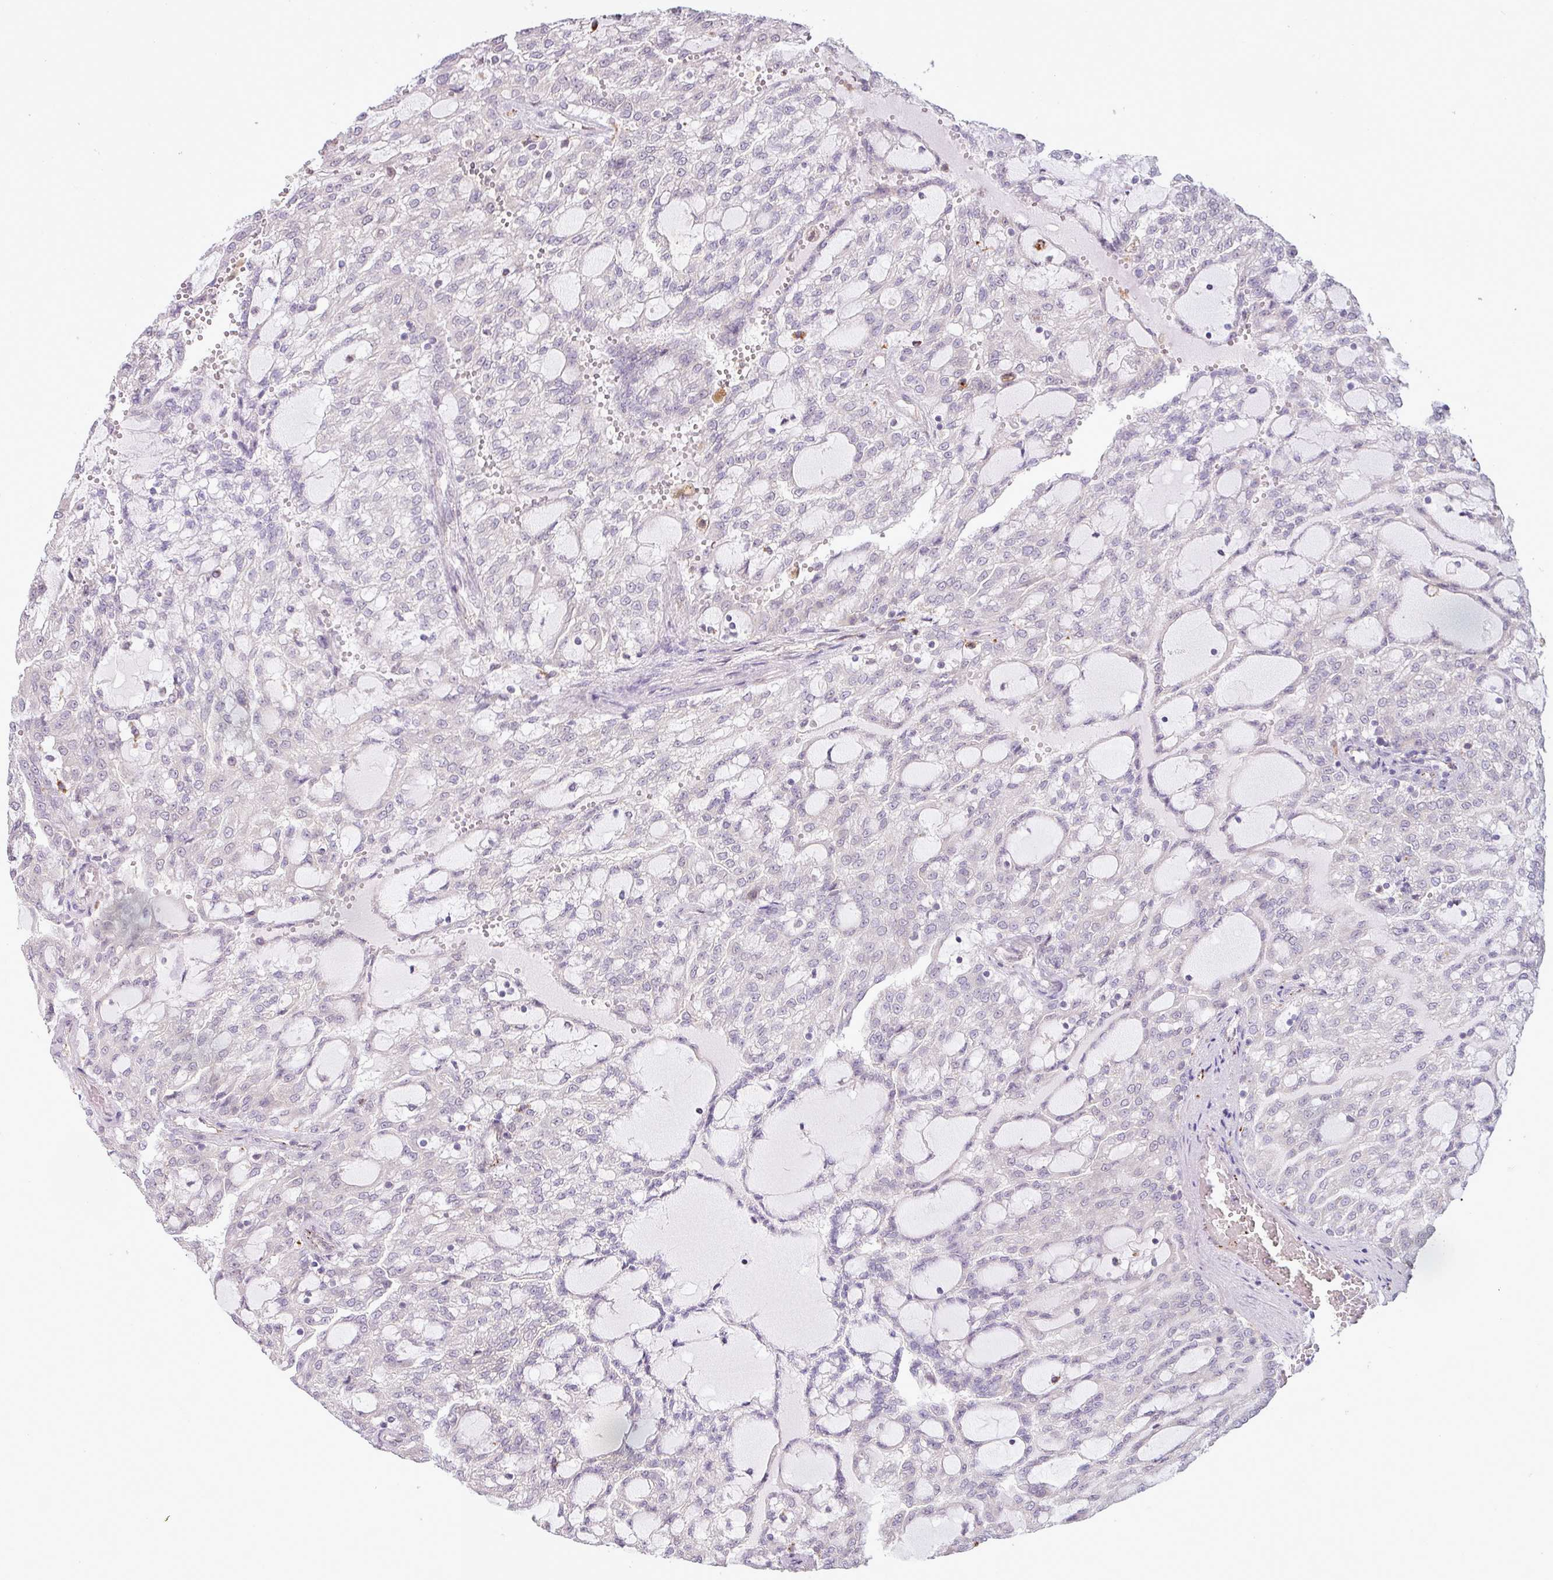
{"staining": {"intensity": "negative", "quantity": "none", "location": "none"}, "tissue": "renal cancer", "cell_type": "Tumor cells", "image_type": "cancer", "snomed": [{"axis": "morphology", "description": "Adenocarcinoma, NOS"}, {"axis": "topography", "description": "Kidney"}], "caption": "Tumor cells are negative for protein expression in human adenocarcinoma (renal).", "gene": "CCDC144A", "patient": {"sex": "male", "age": 63}}